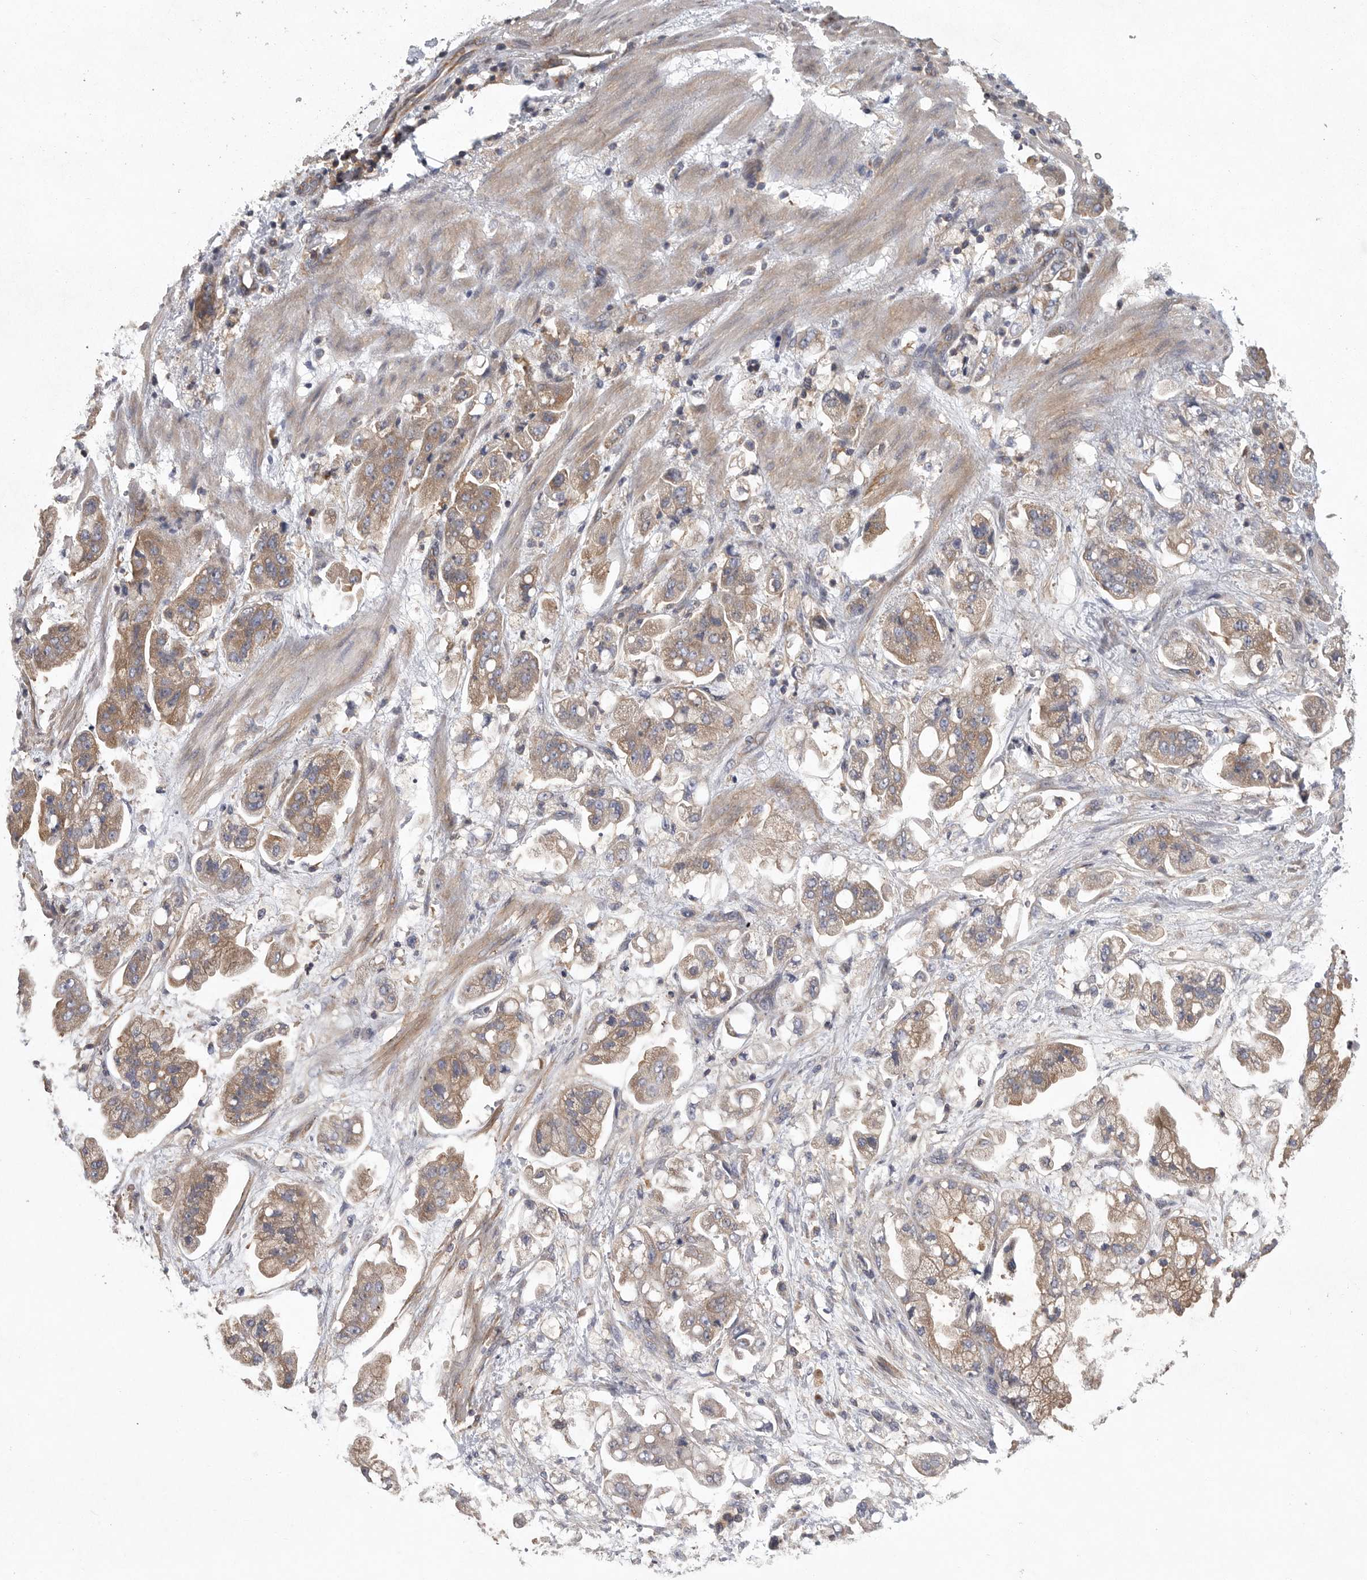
{"staining": {"intensity": "weak", "quantity": ">75%", "location": "cytoplasmic/membranous"}, "tissue": "stomach cancer", "cell_type": "Tumor cells", "image_type": "cancer", "snomed": [{"axis": "morphology", "description": "Adenocarcinoma, NOS"}, {"axis": "topography", "description": "Stomach"}], "caption": "Stomach cancer (adenocarcinoma) was stained to show a protein in brown. There is low levels of weak cytoplasmic/membranous staining in about >75% of tumor cells.", "gene": "OXR1", "patient": {"sex": "male", "age": 62}}